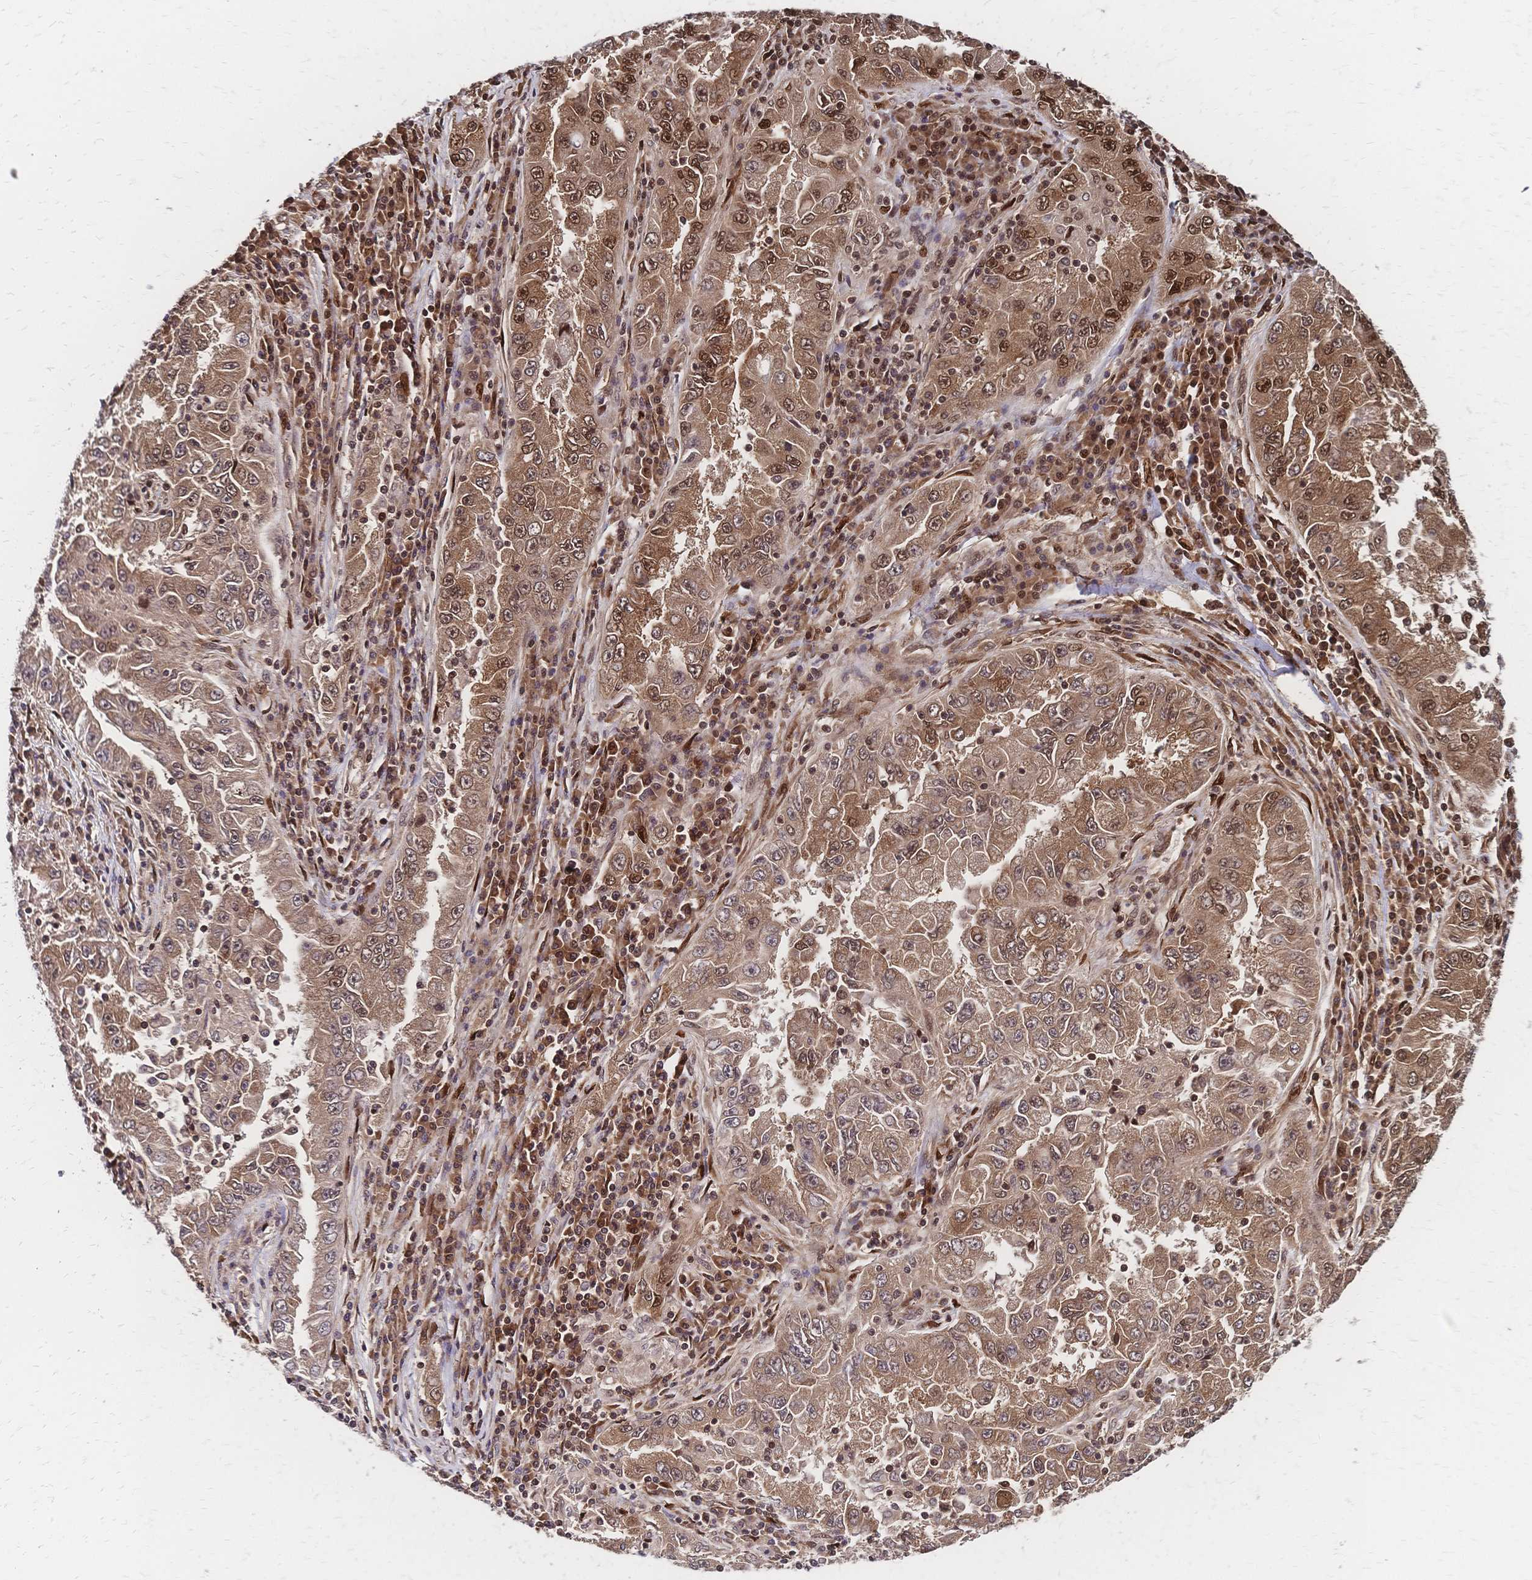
{"staining": {"intensity": "moderate", "quantity": ">75%", "location": "cytoplasmic/membranous,nuclear"}, "tissue": "lung cancer", "cell_type": "Tumor cells", "image_type": "cancer", "snomed": [{"axis": "morphology", "description": "Adenocarcinoma, NOS"}, {"axis": "morphology", "description": "Adenocarcinoma primary or metastatic"}, {"axis": "topography", "description": "Lung"}], "caption": "Protein staining of lung cancer (adenocarcinoma) tissue exhibits moderate cytoplasmic/membranous and nuclear expression in about >75% of tumor cells.", "gene": "HDGF", "patient": {"sex": "male", "age": 74}}